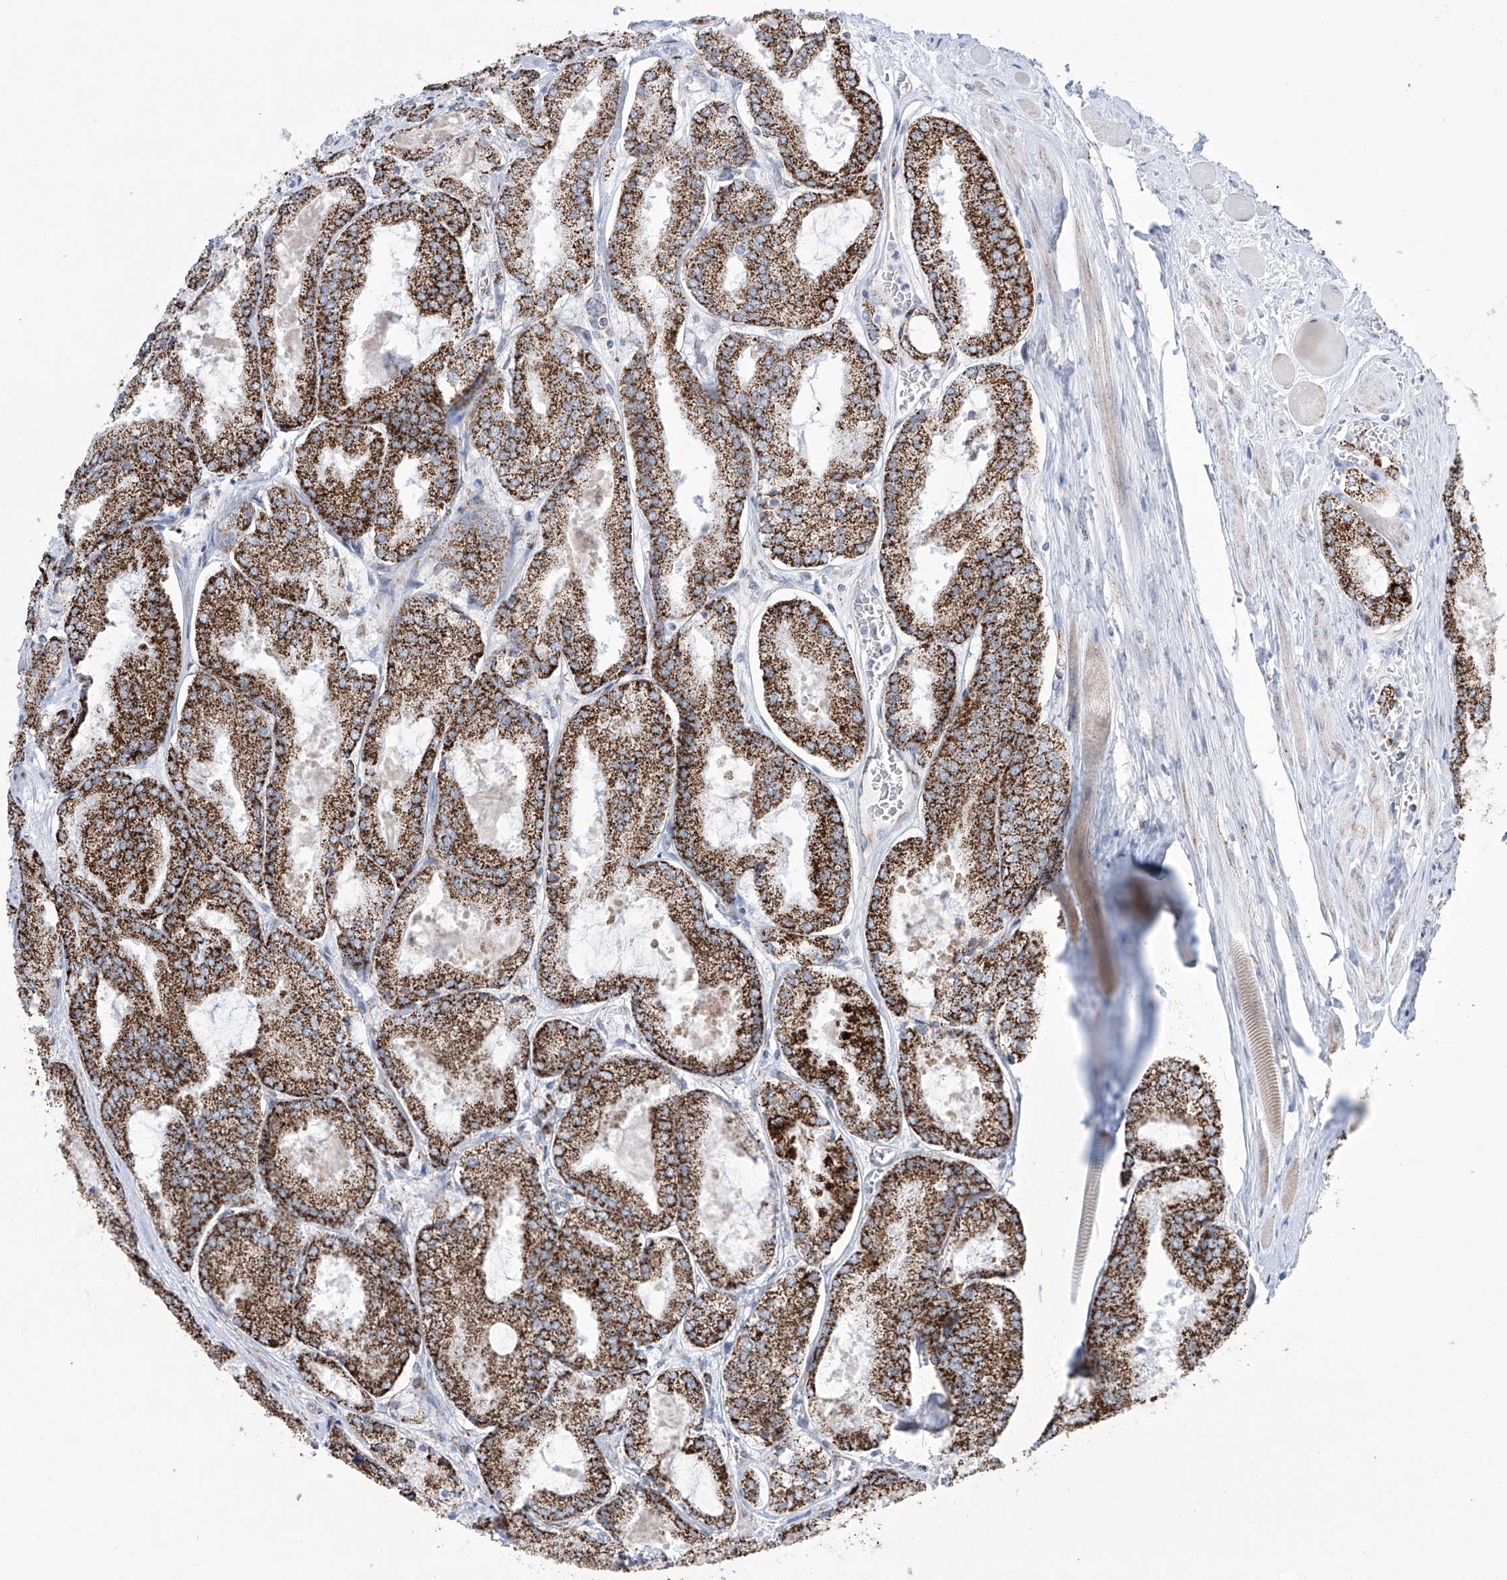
{"staining": {"intensity": "strong", "quantity": ">75%", "location": "cytoplasmic/membranous"}, "tissue": "prostate cancer", "cell_type": "Tumor cells", "image_type": "cancer", "snomed": [{"axis": "morphology", "description": "Adenocarcinoma, Low grade"}, {"axis": "topography", "description": "Prostate"}], "caption": "Protein analysis of prostate cancer (adenocarcinoma (low-grade)) tissue demonstrates strong cytoplasmic/membranous staining in approximately >75% of tumor cells.", "gene": "ALDH6A1", "patient": {"sex": "male", "age": 67}}